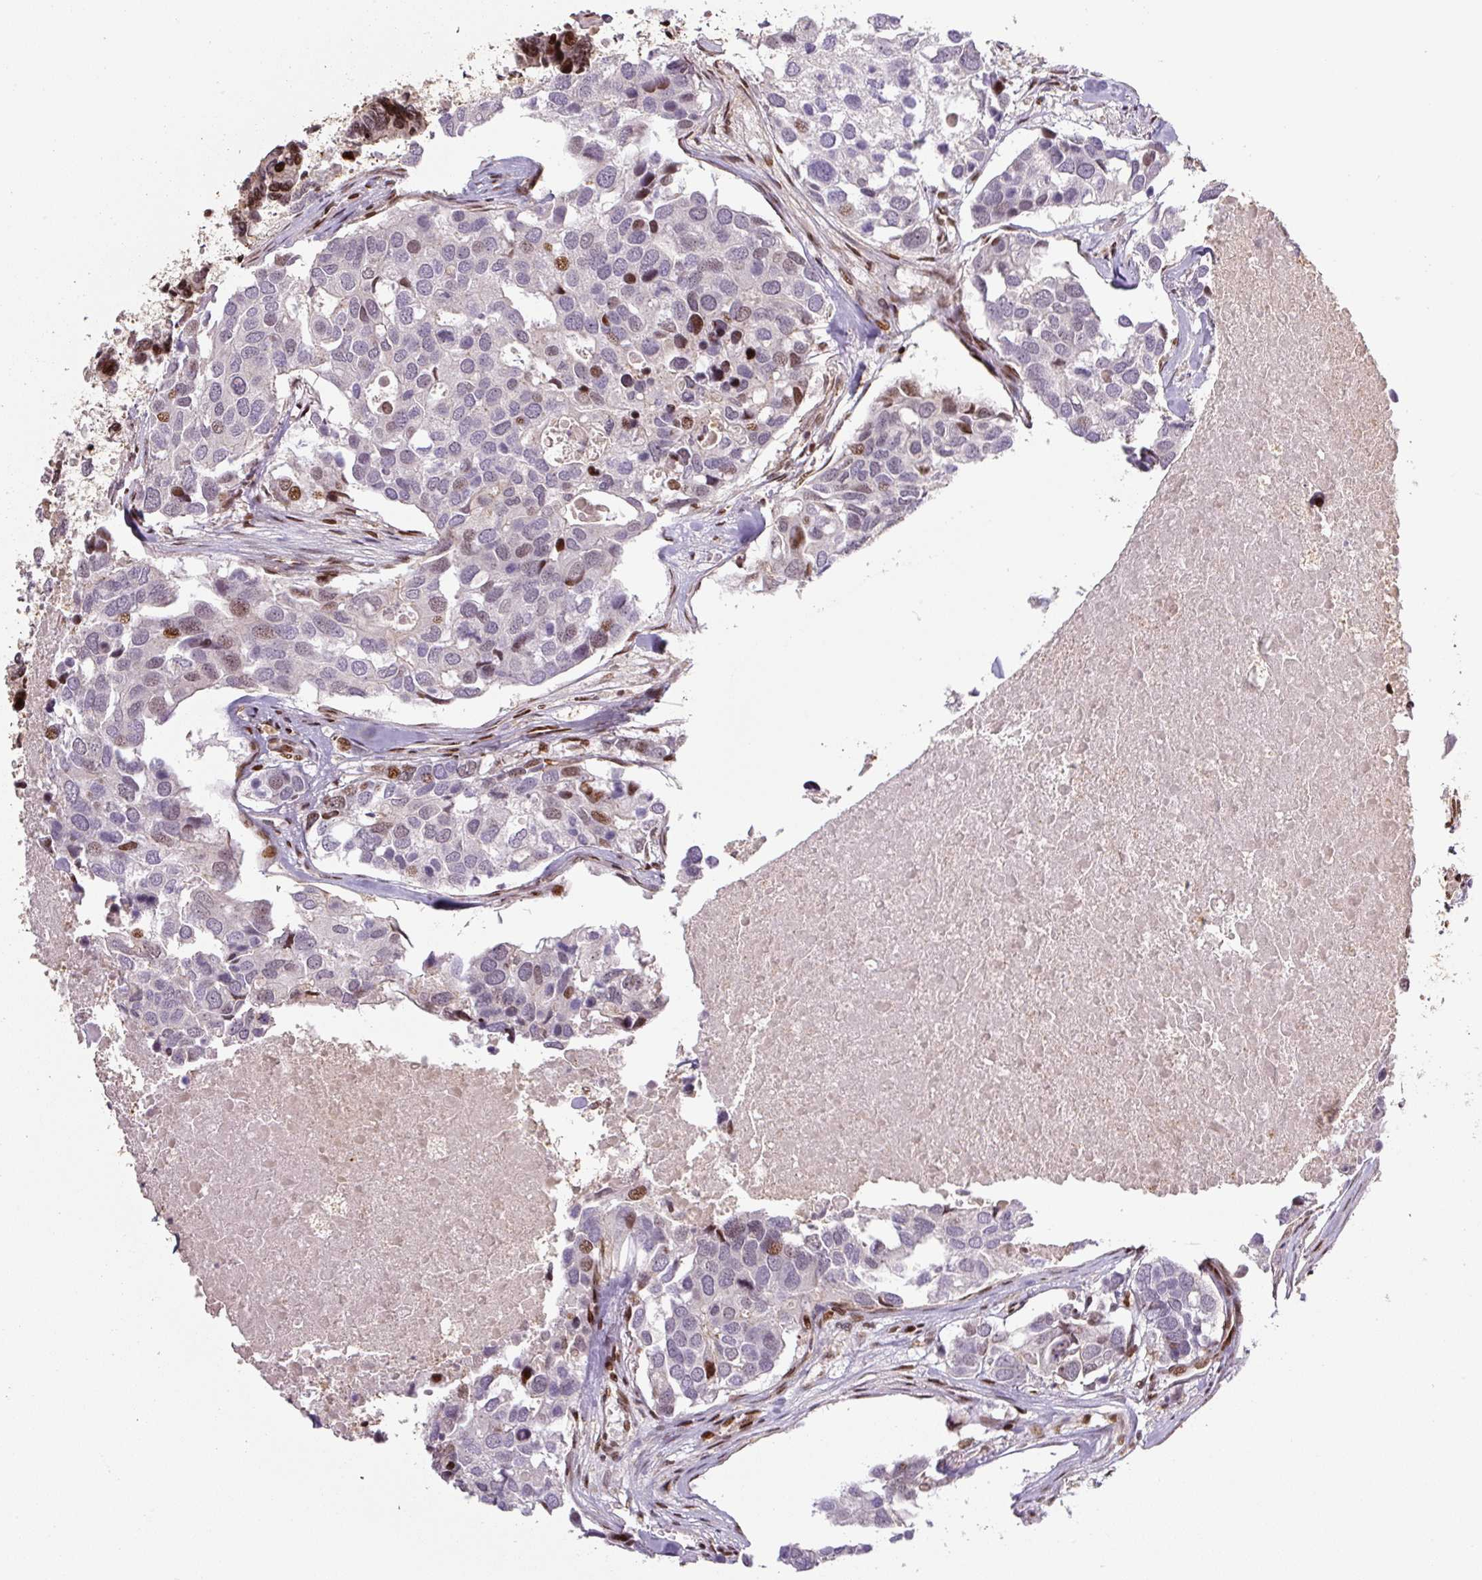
{"staining": {"intensity": "moderate", "quantity": "<25%", "location": "nuclear"}, "tissue": "breast cancer", "cell_type": "Tumor cells", "image_type": "cancer", "snomed": [{"axis": "morphology", "description": "Duct carcinoma"}, {"axis": "topography", "description": "Breast"}], "caption": "IHC image of human breast cancer stained for a protein (brown), which shows low levels of moderate nuclear staining in about <25% of tumor cells.", "gene": "PYDC2", "patient": {"sex": "female", "age": 83}}